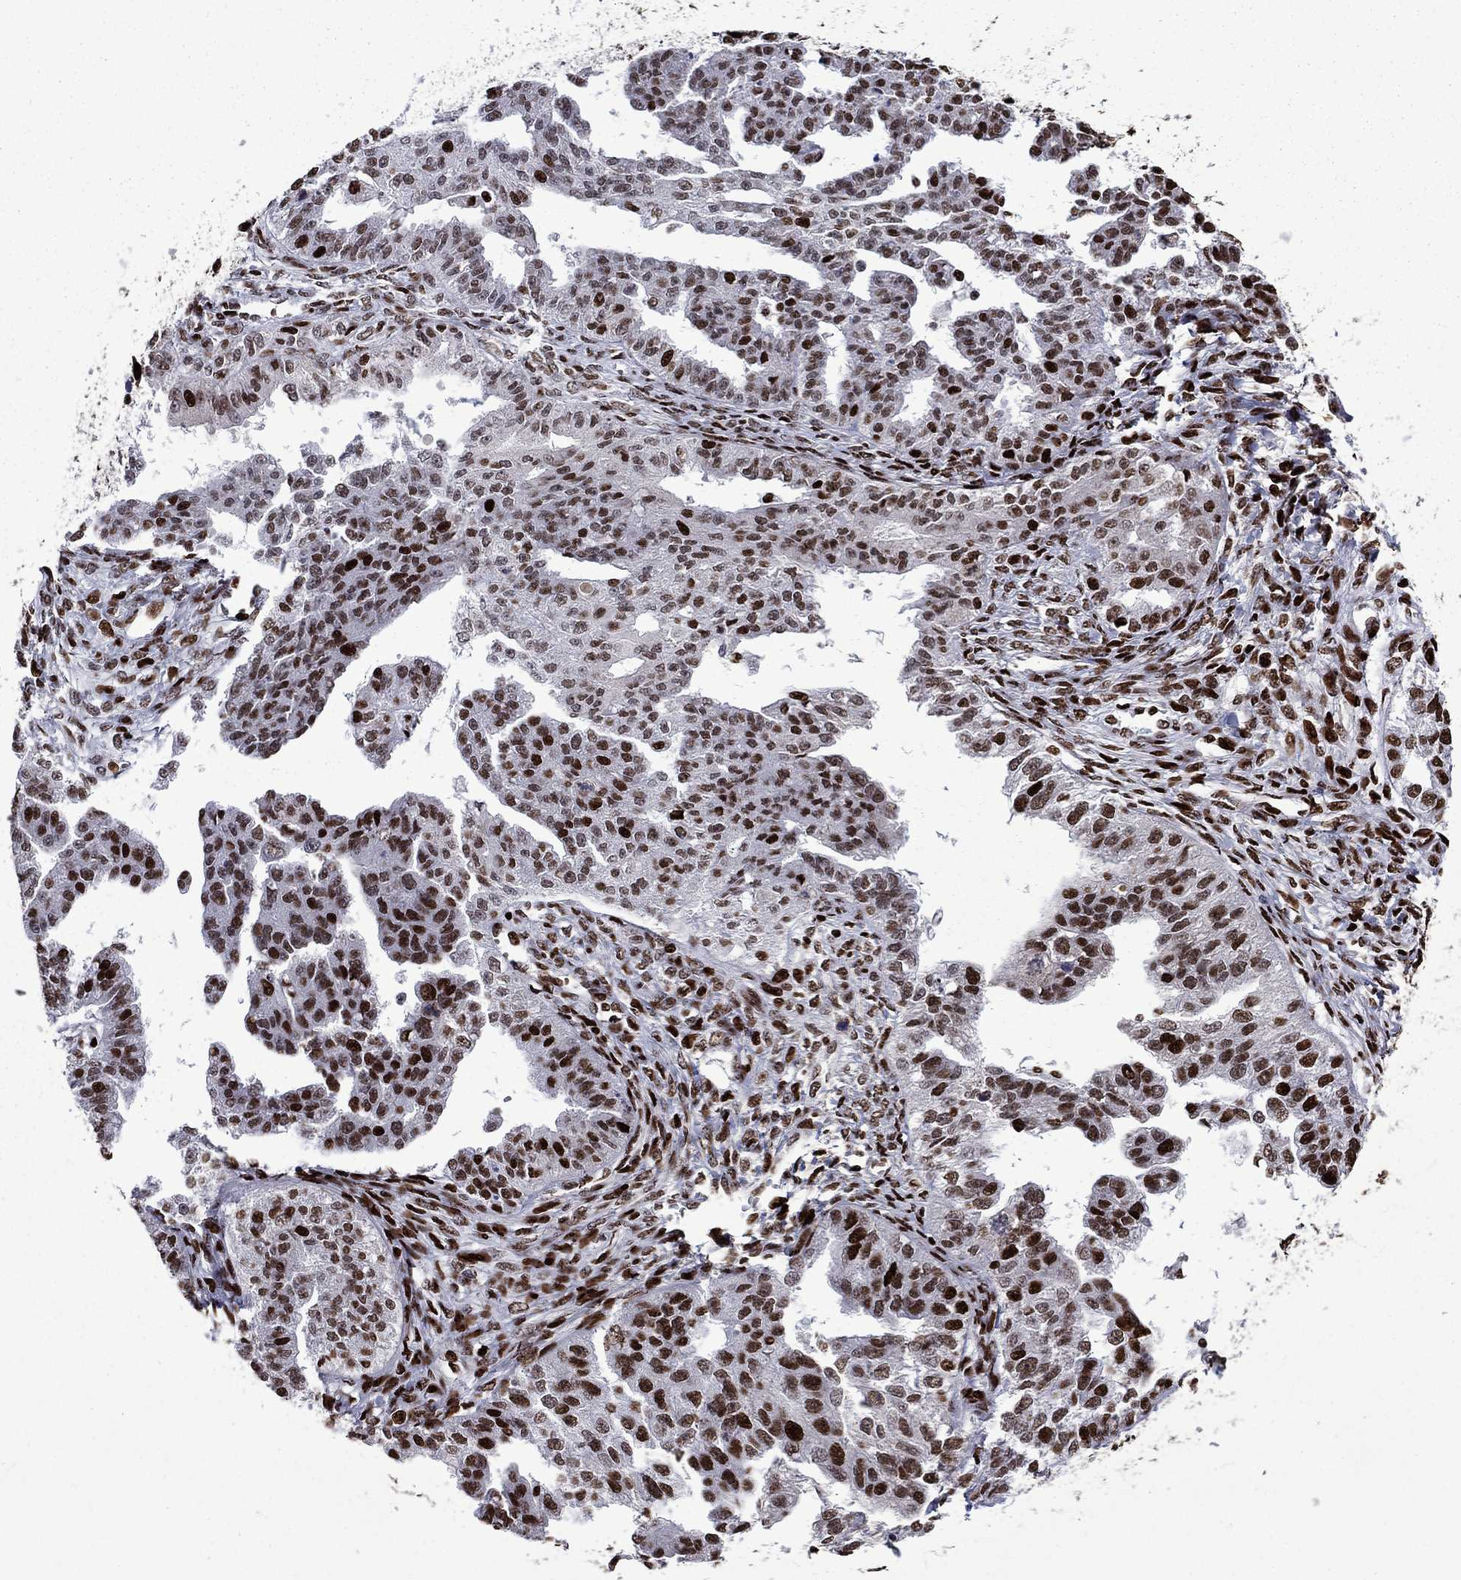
{"staining": {"intensity": "moderate", "quantity": ">75%", "location": "nuclear"}, "tissue": "ovarian cancer", "cell_type": "Tumor cells", "image_type": "cancer", "snomed": [{"axis": "morphology", "description": "Cystadenocarcinoma, serous, NOS"}, {"axis": "topography", "description": "Ovary"}], "caption": "Immunohistochemical staining of human ovarian serous cystadenocarcinoma displays medium levels of moderate nuclear positivity in approximately >75% of tumor cells. The protein of interest is stained brown, and the nuclei are stained in blue (DAB (3,3'-diaminobenzidine) IHC with brightfield microscopy, high magnification).", "gene": "LIMK1", "patient": {"sex": "female", "age": 58}}